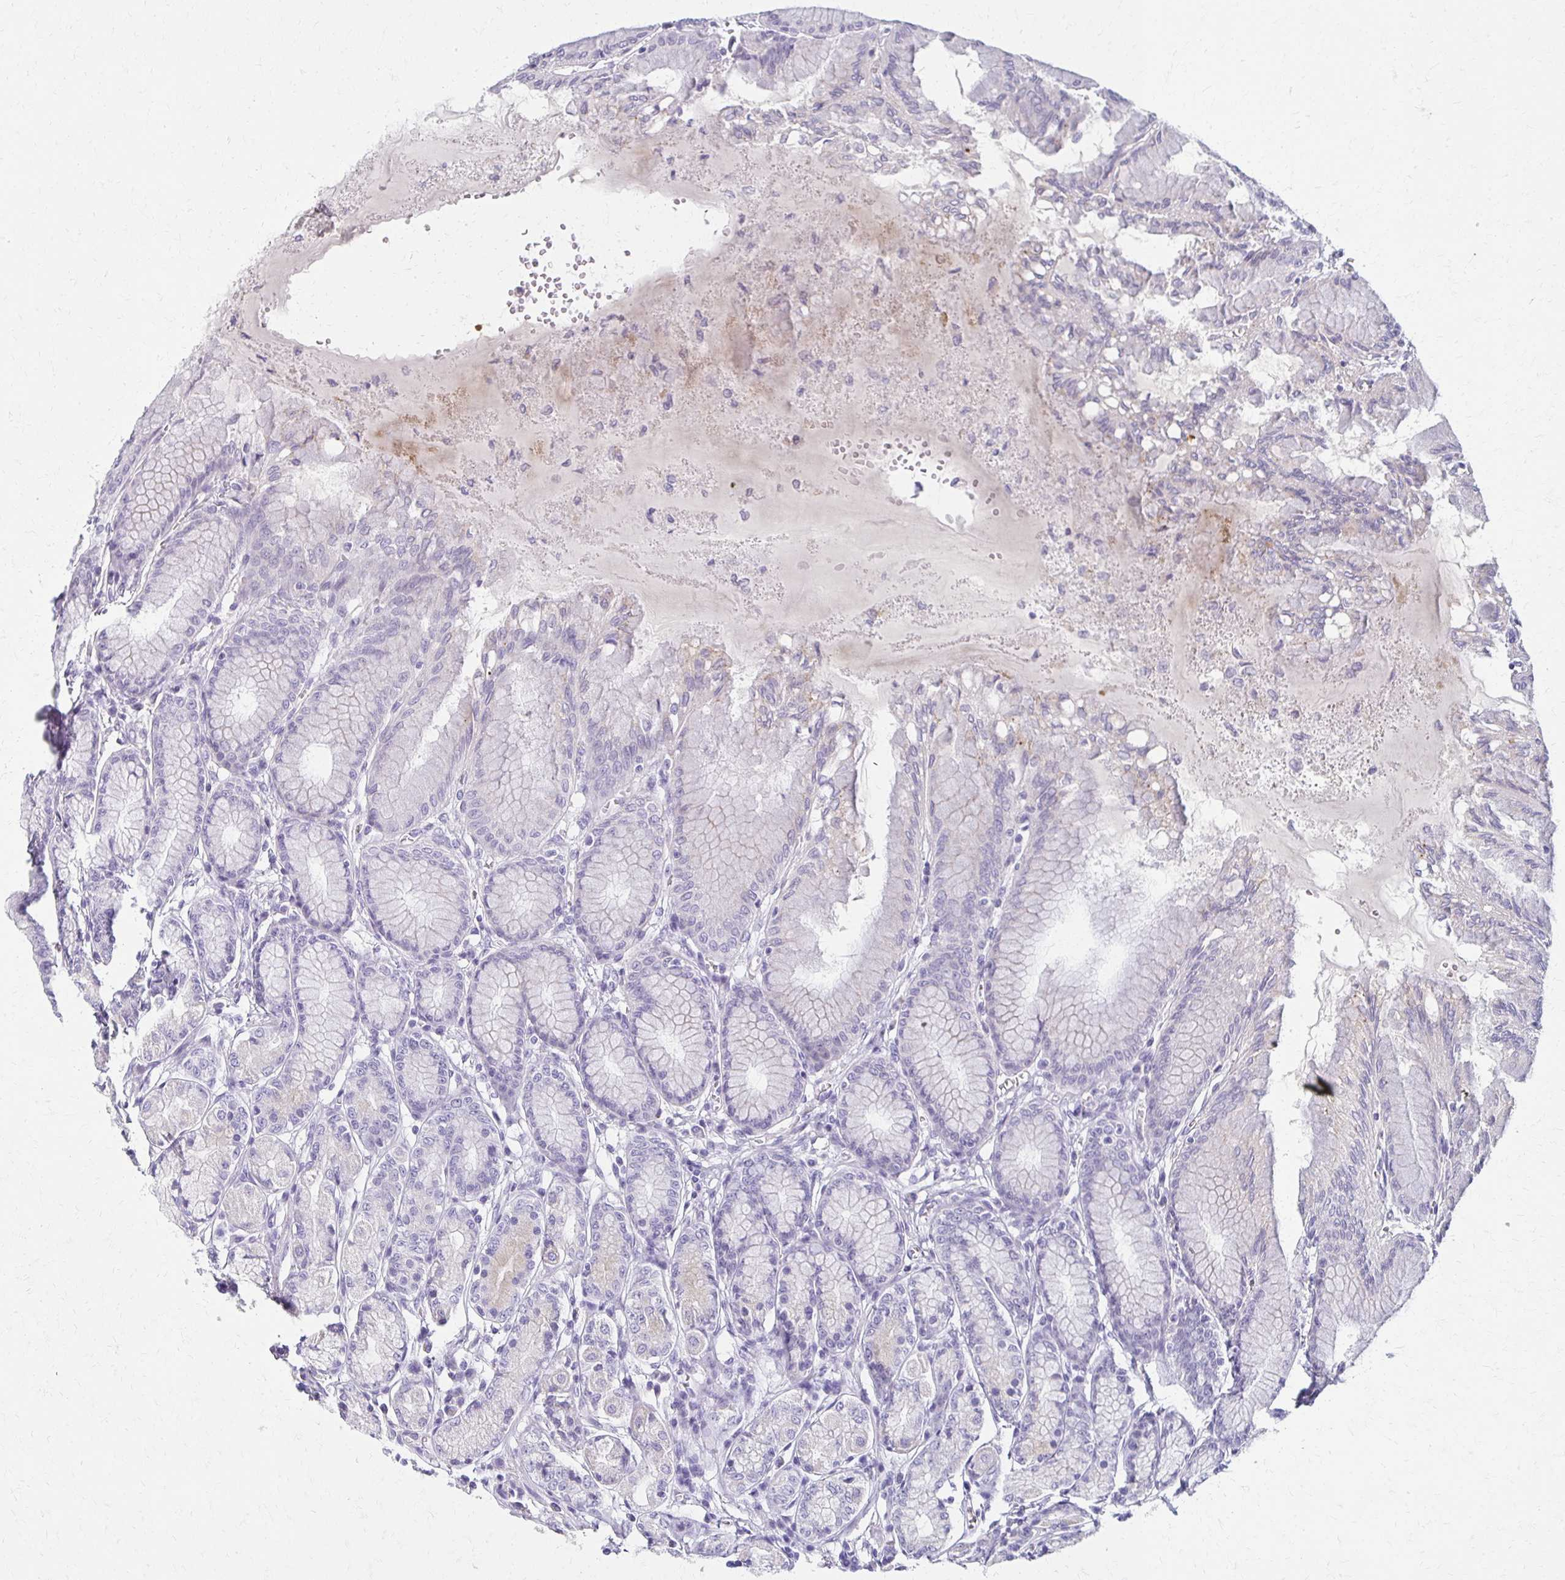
{"staining": {"intensity": "negative", "quantity": "none", "location": "none"}, "tissue": "stomach", "cell_type": "Glandular cells", "image_type": "normal", "snomed": [{"axis": "morphology", "description": "Normal tissue, NOS"}, {"axis": "topography", "description": "Stomach"}, {"axis": "topography", "description": "Stomach, lower"}], "caption": "Immunohistochemistry histopathology image of normal stomach: stomach stained with DAB (3,3'-diaminobenzidine) reveals no significant protein staining in glandular cells.", "gene": "BBS12", "patient": {"sex": "male", "age": 76}}